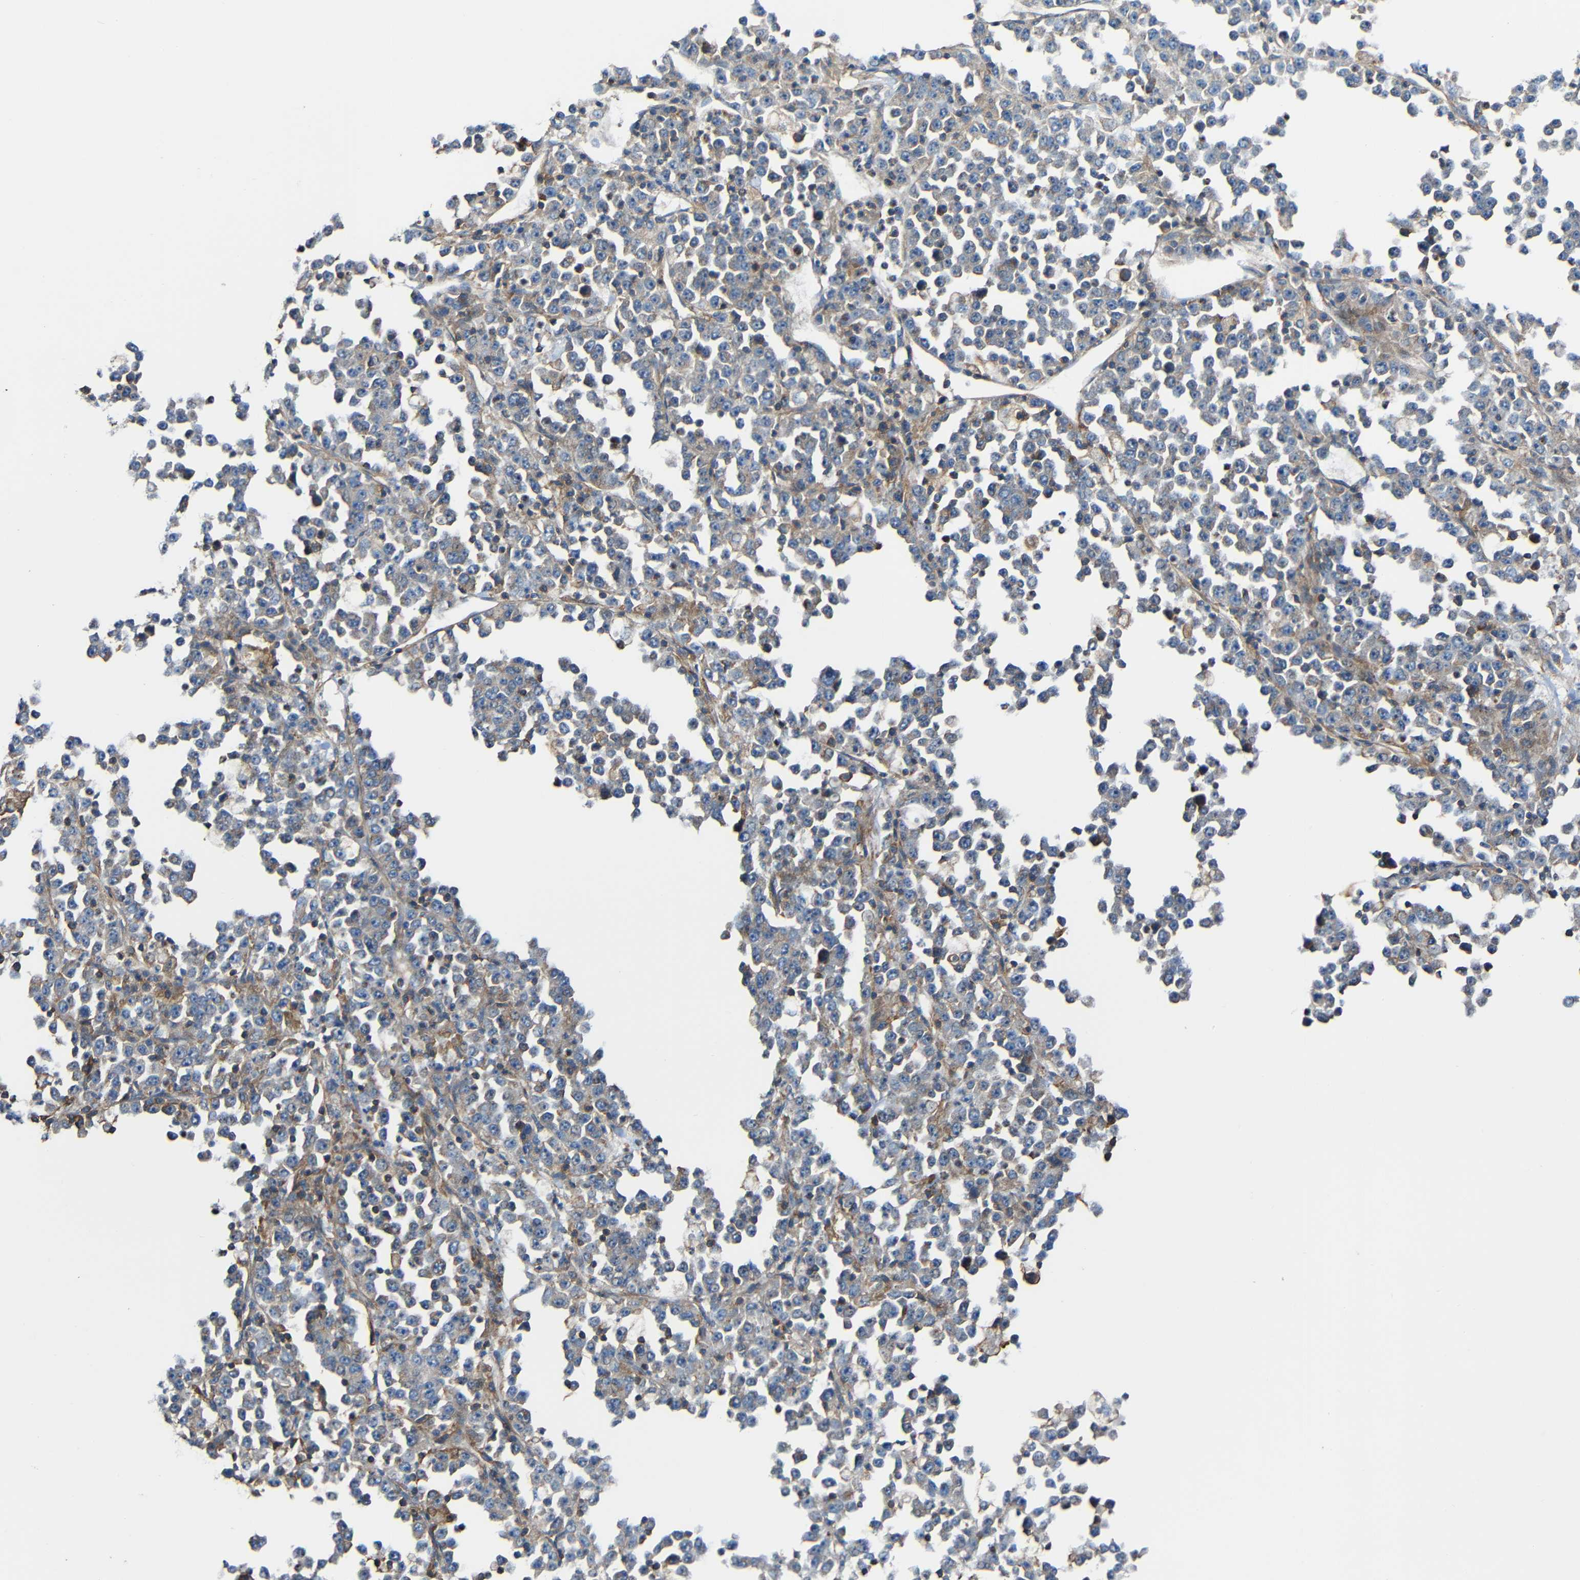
{"staining": {"intensity": "weak", "quantity": "<25%", "location": "cytoplasmic/membranous"}, "tissue": "stomach cancer", "cell_type": "Tumor cells", "image_type": "cancer", "snomed": [{"axis": "morphology", "description": "Normal tissue, NOS"}, {"axis": "morphology", "description": "Adenocarcinoma, NOS"}, {"axis": "topography", "description": "Stomach, upper"}, {"axis": "topography", "description": "Stomach"}], "caption": "An image of human stomach adenocarcinoma is negative for staining in tumor cells.", "gene": "RHOT2", "patient": {"sex": "male", "age": 59}}